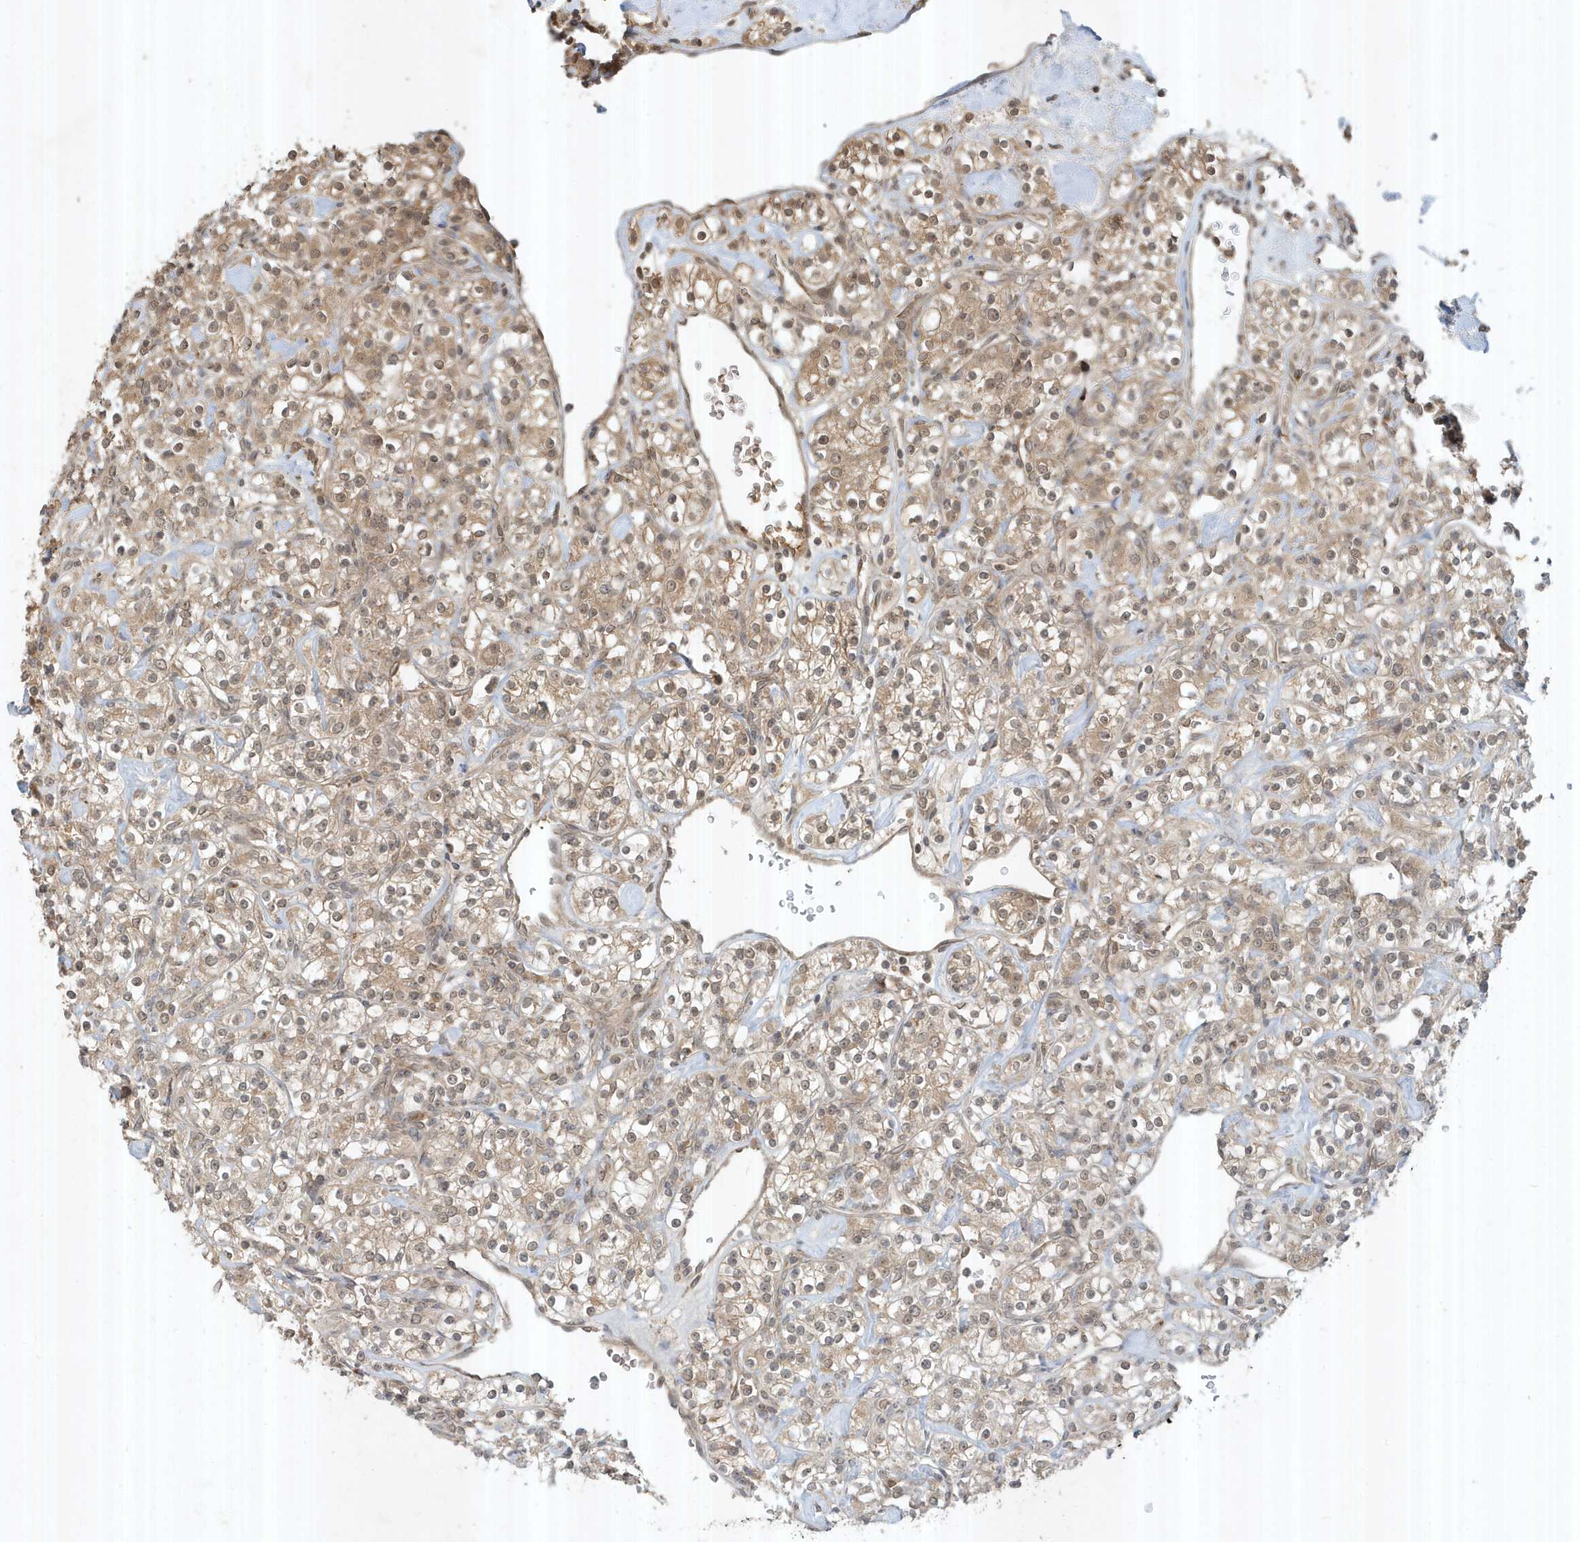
{"staining": {"intensity": "weak", "quantity": ">75%", "location": "cytoplasmic/membranous,nuclear"}, "tissue": "renal cancer", "cell_type": "Tumor cells", "image_type": "cancer", "snomed": [{"axis": "morphology", "description": "Adenocarcinoma, NOS"}, {"axis": "topography", "description": "Kidney"}], "caption": "Protein expression analysis of renal adenocarcinoma shows weak cytoplasmic/membranous and nuclear staining in approximately >75% of tumor cells.", "gene": "ABCB9", "patient": {"sex": "male", "age": 77}}